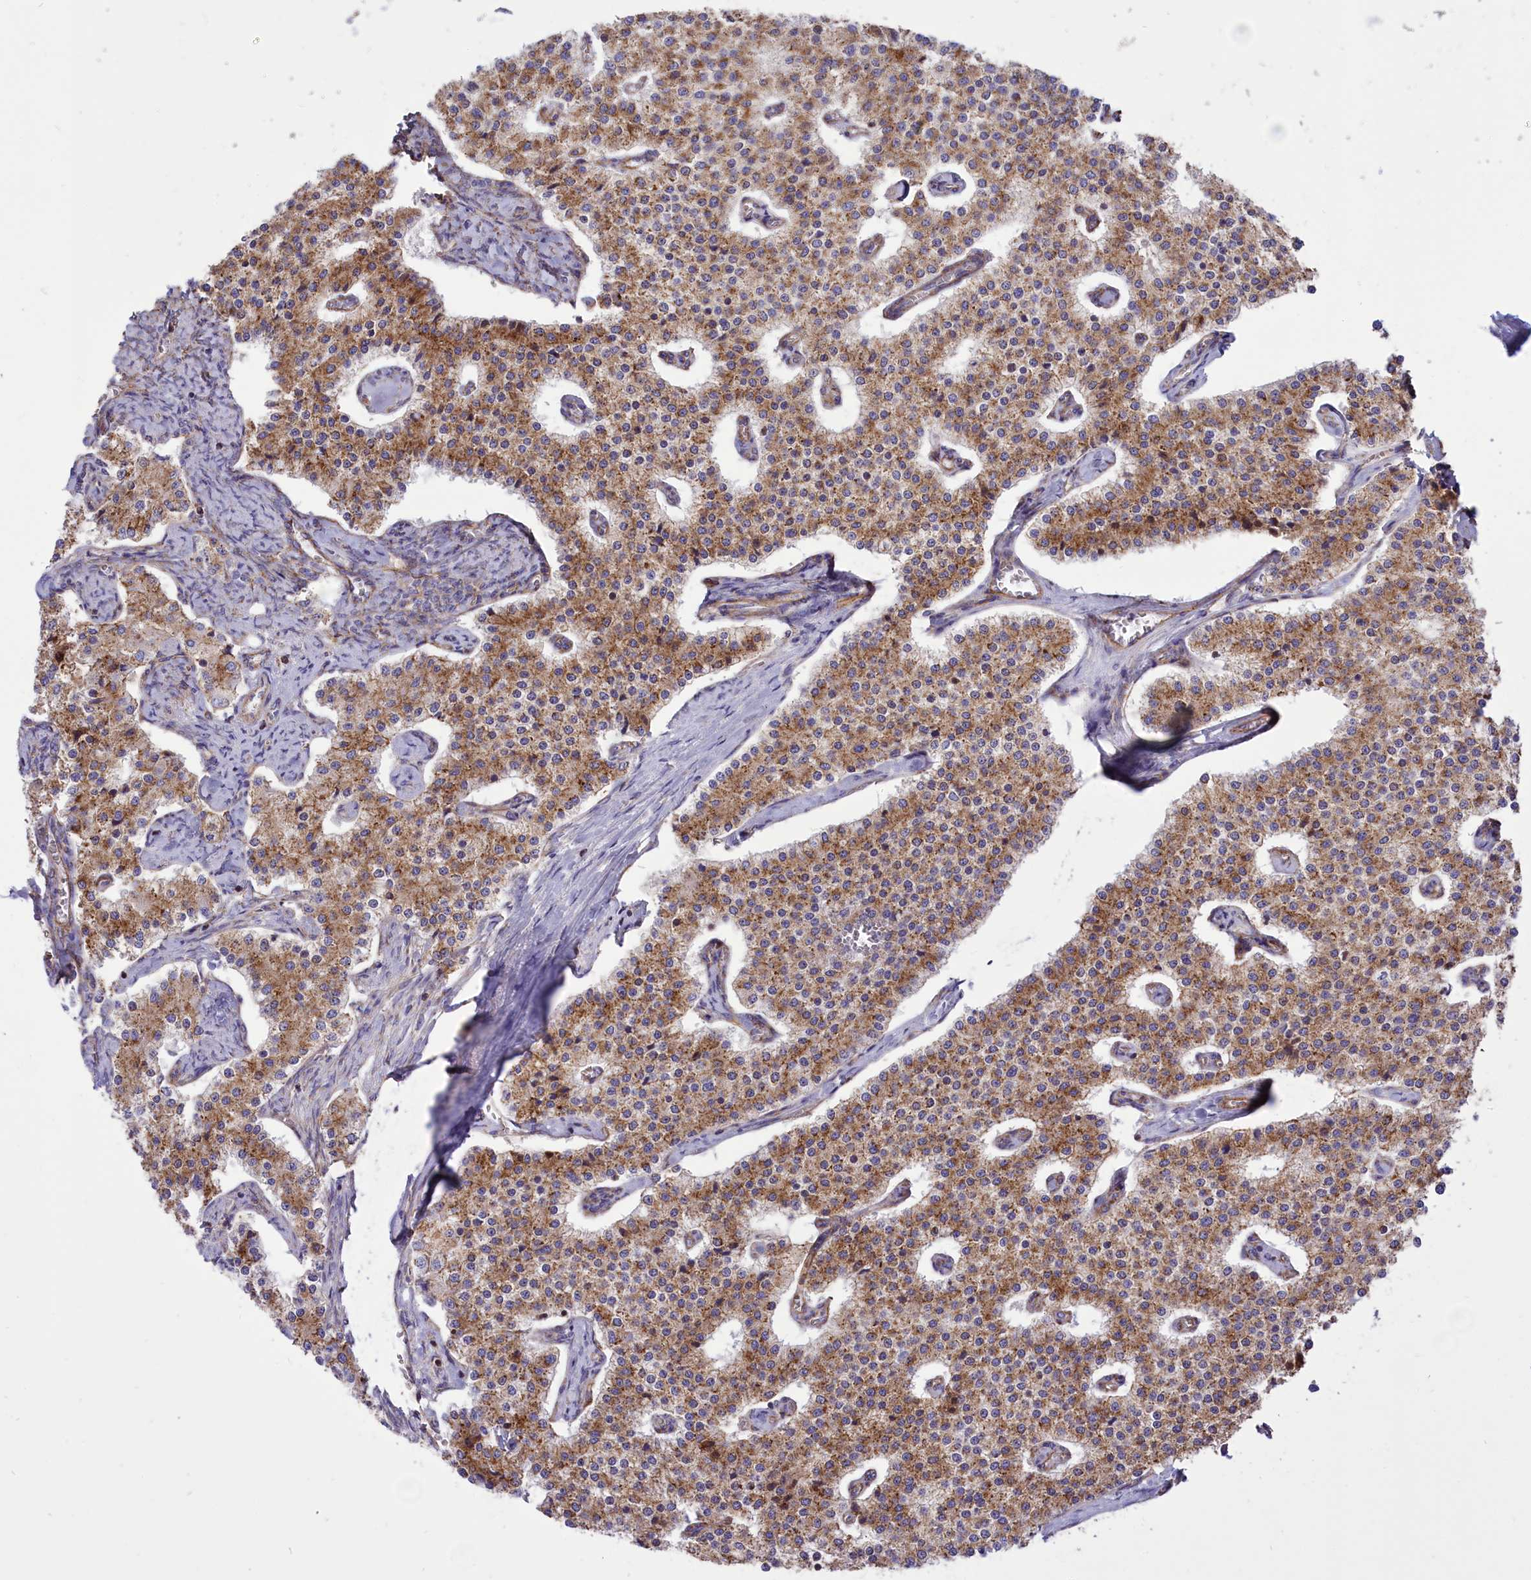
{"staining": {"intensity": "moderate", "quantity": ">75%", "location": "cytoplasmic/membranous"}, "tissue": "carcinoid", "cell_type": "Tumor cells", "image_type": "cancer", "snomed": [{"axis": "morphology", "description": "Carcinoid, malignant, NOS"}, {"axis": "topography", "description": "Colon"}], "caption": "A medium amount of moderate cytoplasmic/membranous expression is identified in approximately >75% of tumor cells in carcinoid tissue.", "gene": "SEPTIN9", "patient": {"sex": "female", "age": 52}}